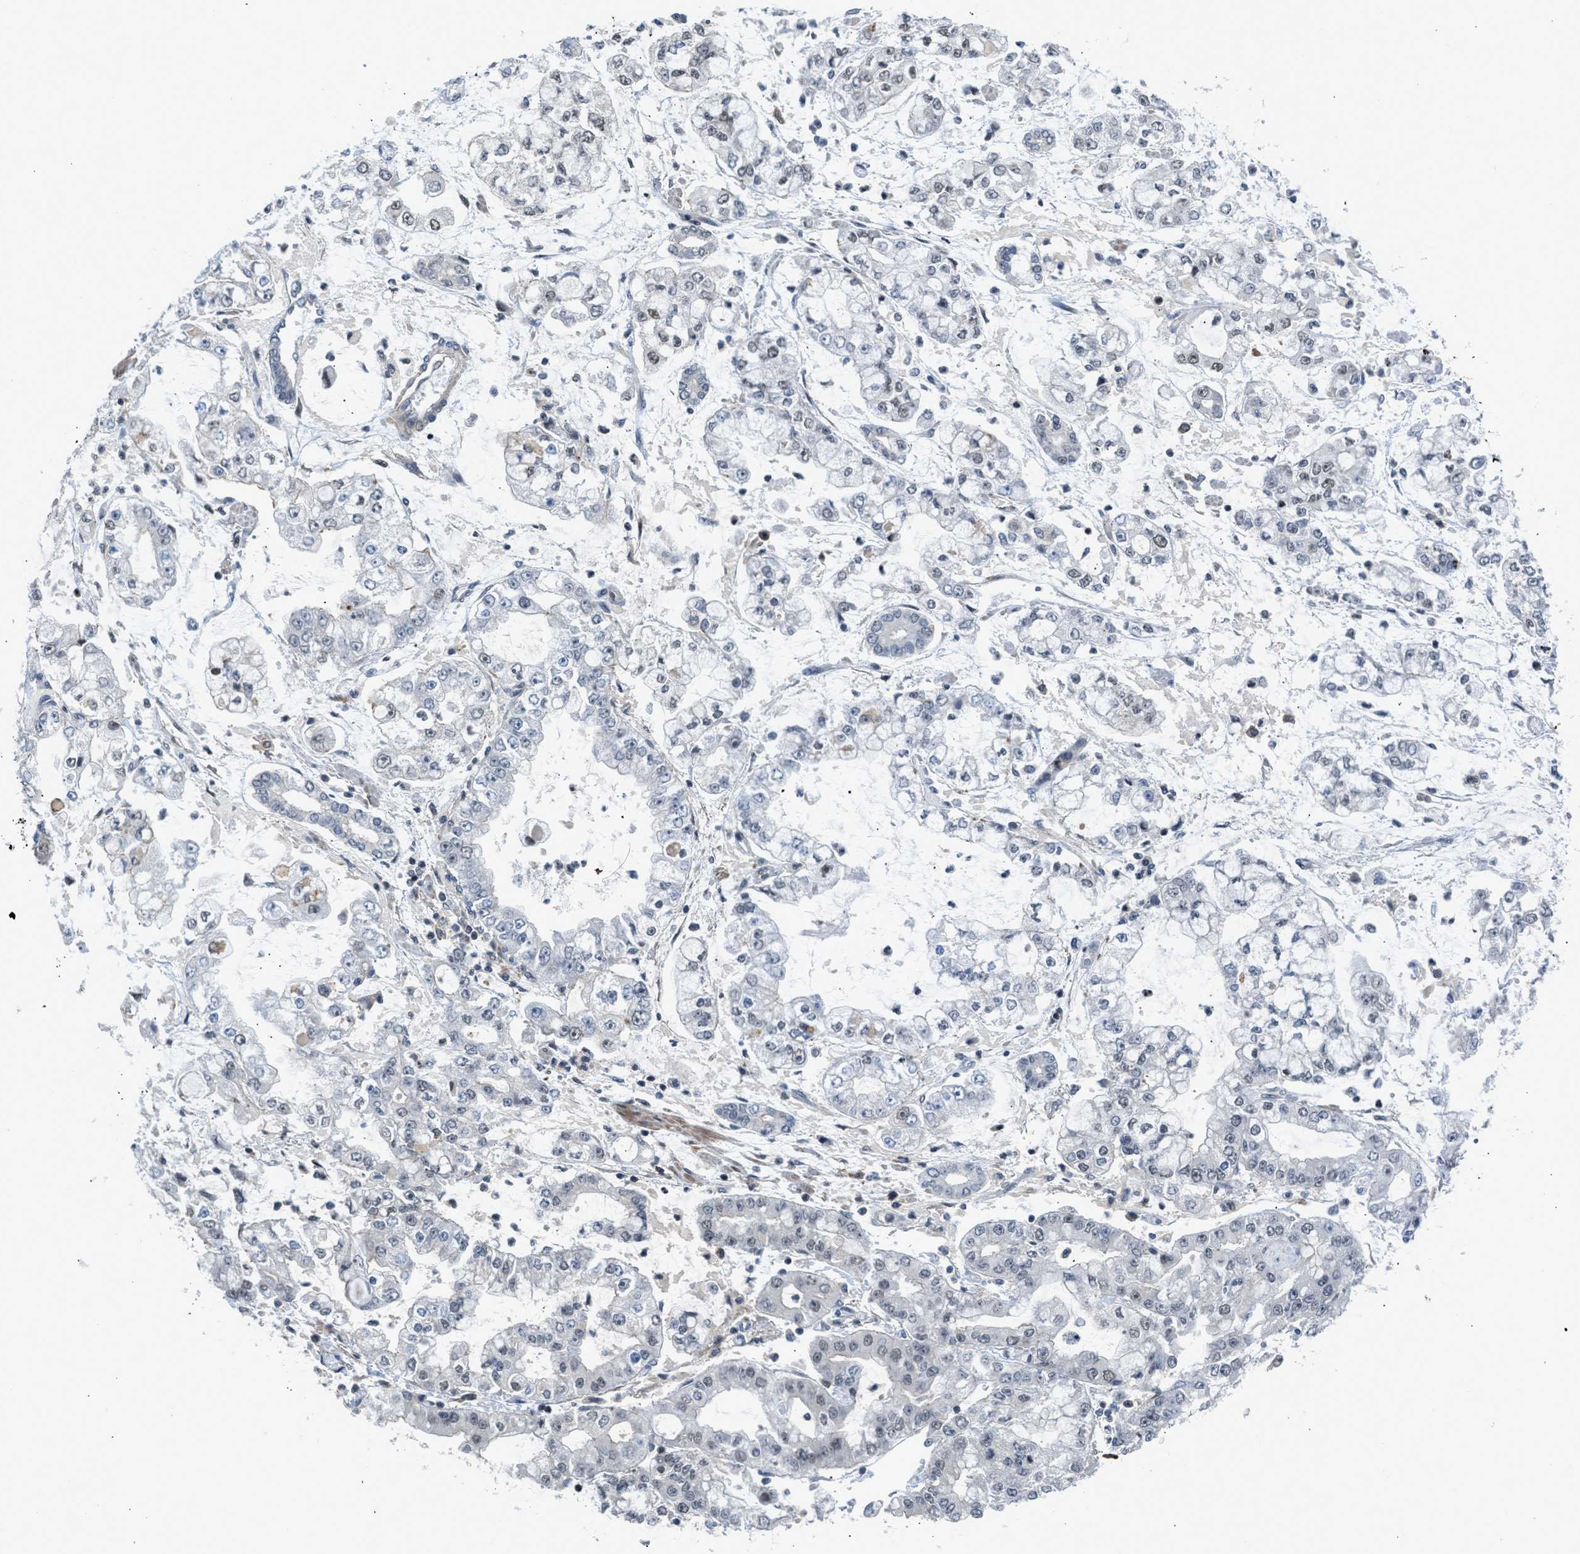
{"staining": {"intensity": "negative", "quantity": "none", "location": "none"}, "tissue": "stomach cancer", "cell_type": "Tumor cells", "image_type": "cancer", "snomed": [{"axis": "morphology", "description": "Adenocarcinoma, NOS"}, {"axis": "topography", "description": "Stomach"}], "caption": "There is no significant staining in tumor cells of stomach cancer.", "gene": "TTBK2", "patient": {"sex": "male", "age": 76}}